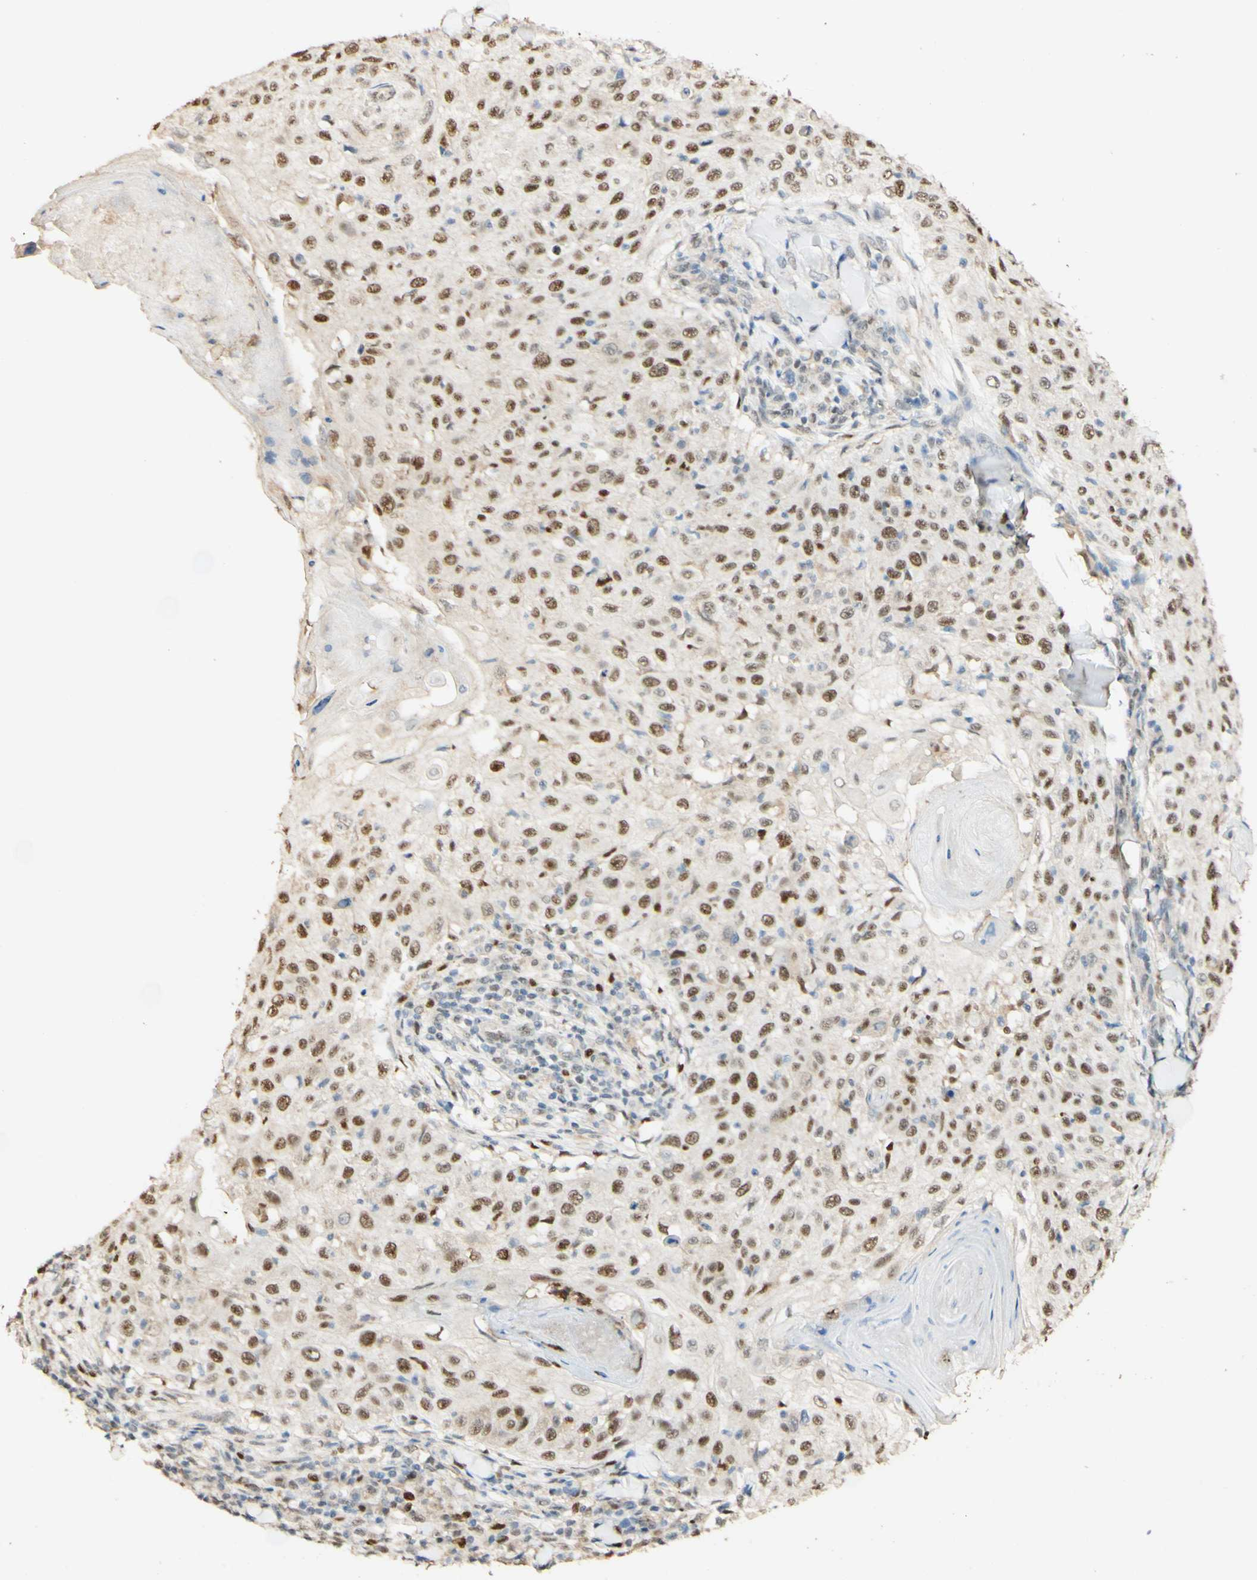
{"staining": {"intensity": "moderate", "quantity": ">75%", "location": "nuclear"}, "tissue": "skin cancer", "cell_type": "Tumor cells", "image_type": "cancer", "snomed": [{"axis": "morphology", "description": "Squamous cell carcinoma, NOS"}, {"axis": "topography", "description": "Skin"}], "caption": "Immunohistochemistry (IHC) (DAB) staining of human squamous cell carcinoma (skin) demonstrates moderate nuclear protein positivity in approximately >75% of tumor cells. (DAB (3,3'-diaminobenzidine) = brown stain, brightfield microscopy at high magnification).", "gene": "MAP3K4", "patient": {"sex": "male", "age": 86}}